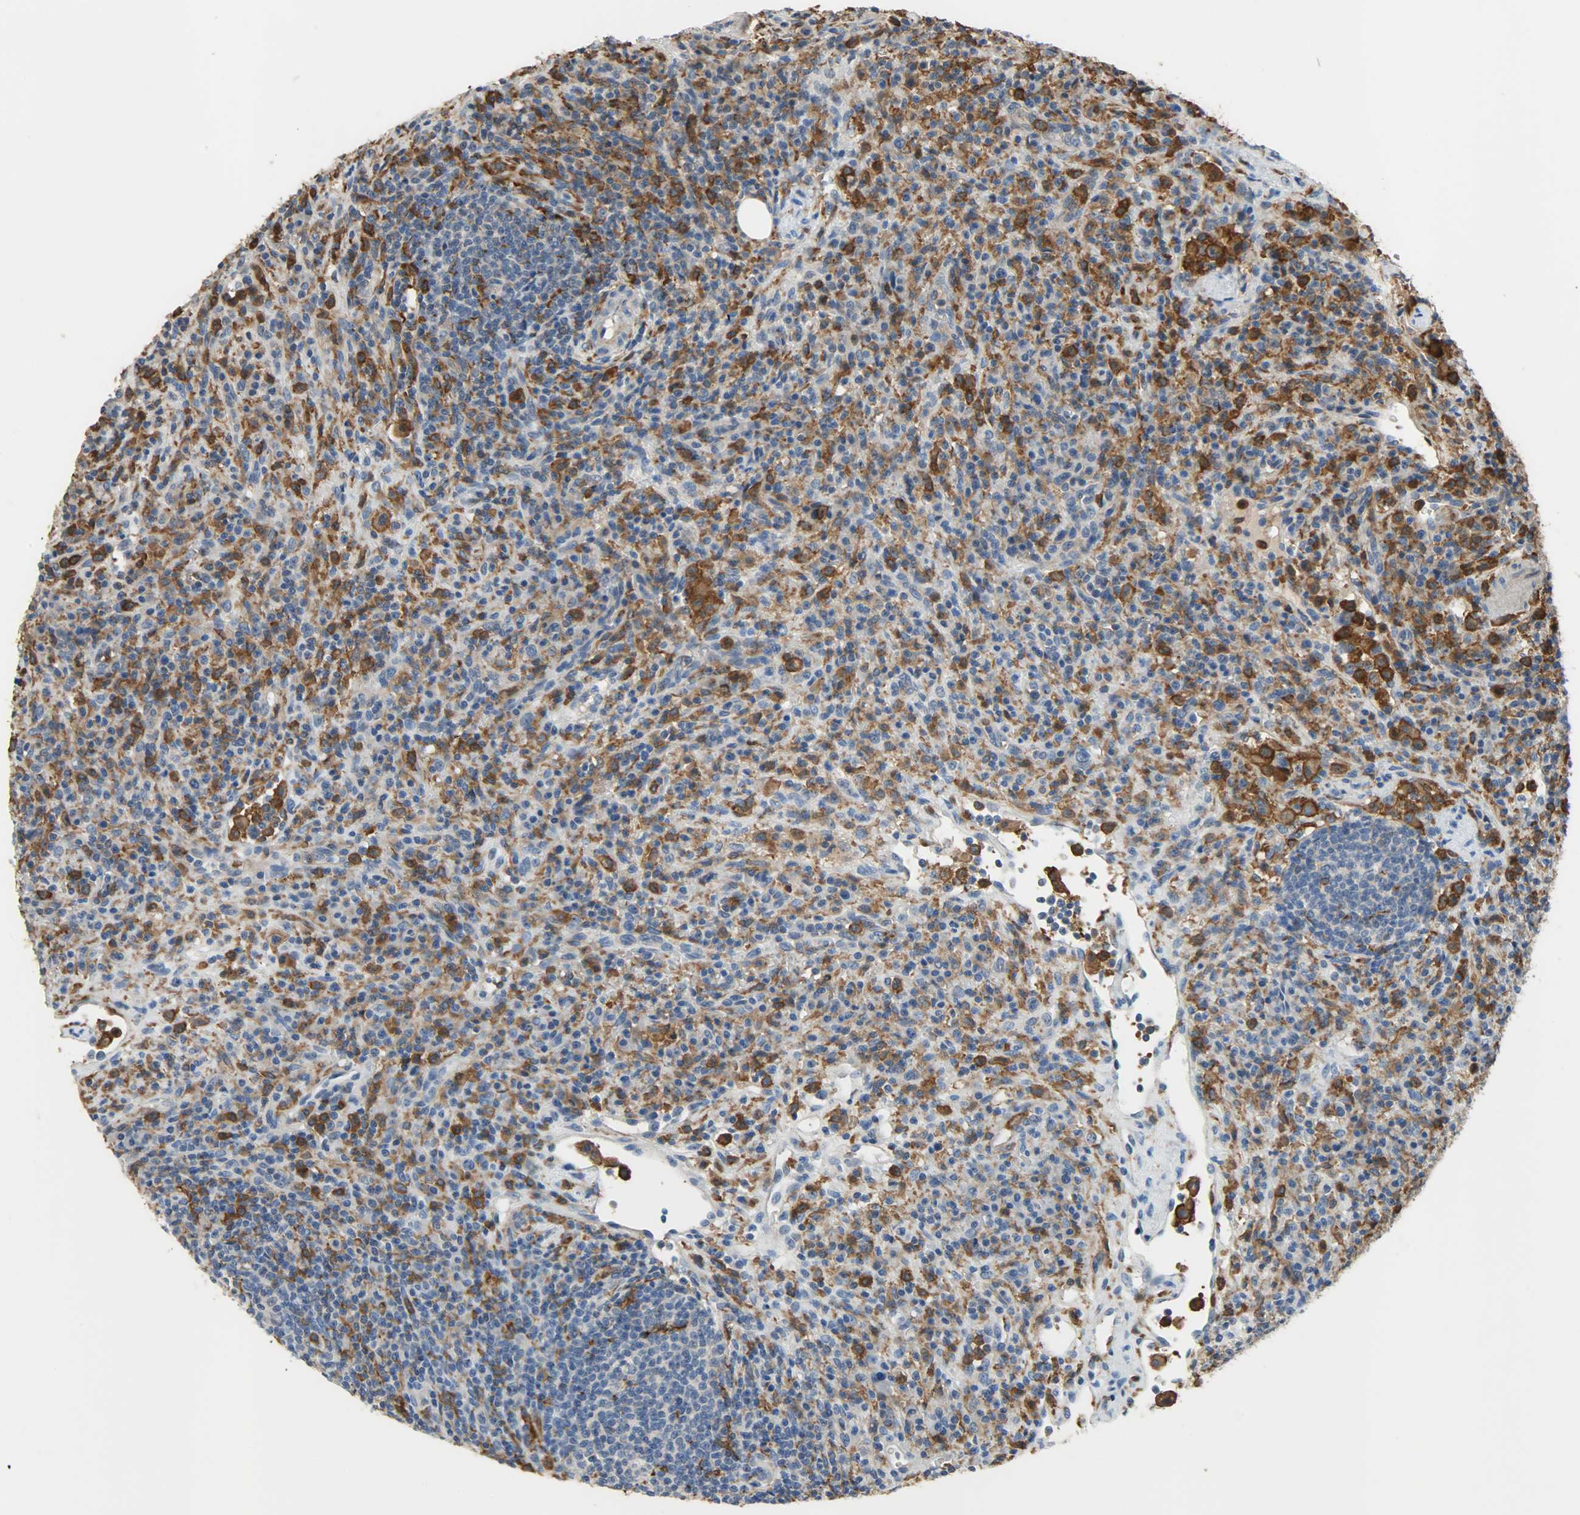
{"staining": {"intensity": "negative", "quantity": "none", "location": "none"}, "tissue": "lymphoma", "cell_type": "Tumor cells", "image_type": "cancer", "snomed": [{"axis": "morphology", "description": "Hodgkin's disease, NOS"}, {"axis": "topography", "description": "Lymph node"}], "caption": "Immunohistochemistry (IHC) micrograph of neoplastic tissue: human Hodgkin's disease stained with DAB (3,3'-diaminobenzidine) shows no significant protein positivity in tumor cells.", "gene": "SKAP2", "patient": {"sex": "male", "age": 65}}